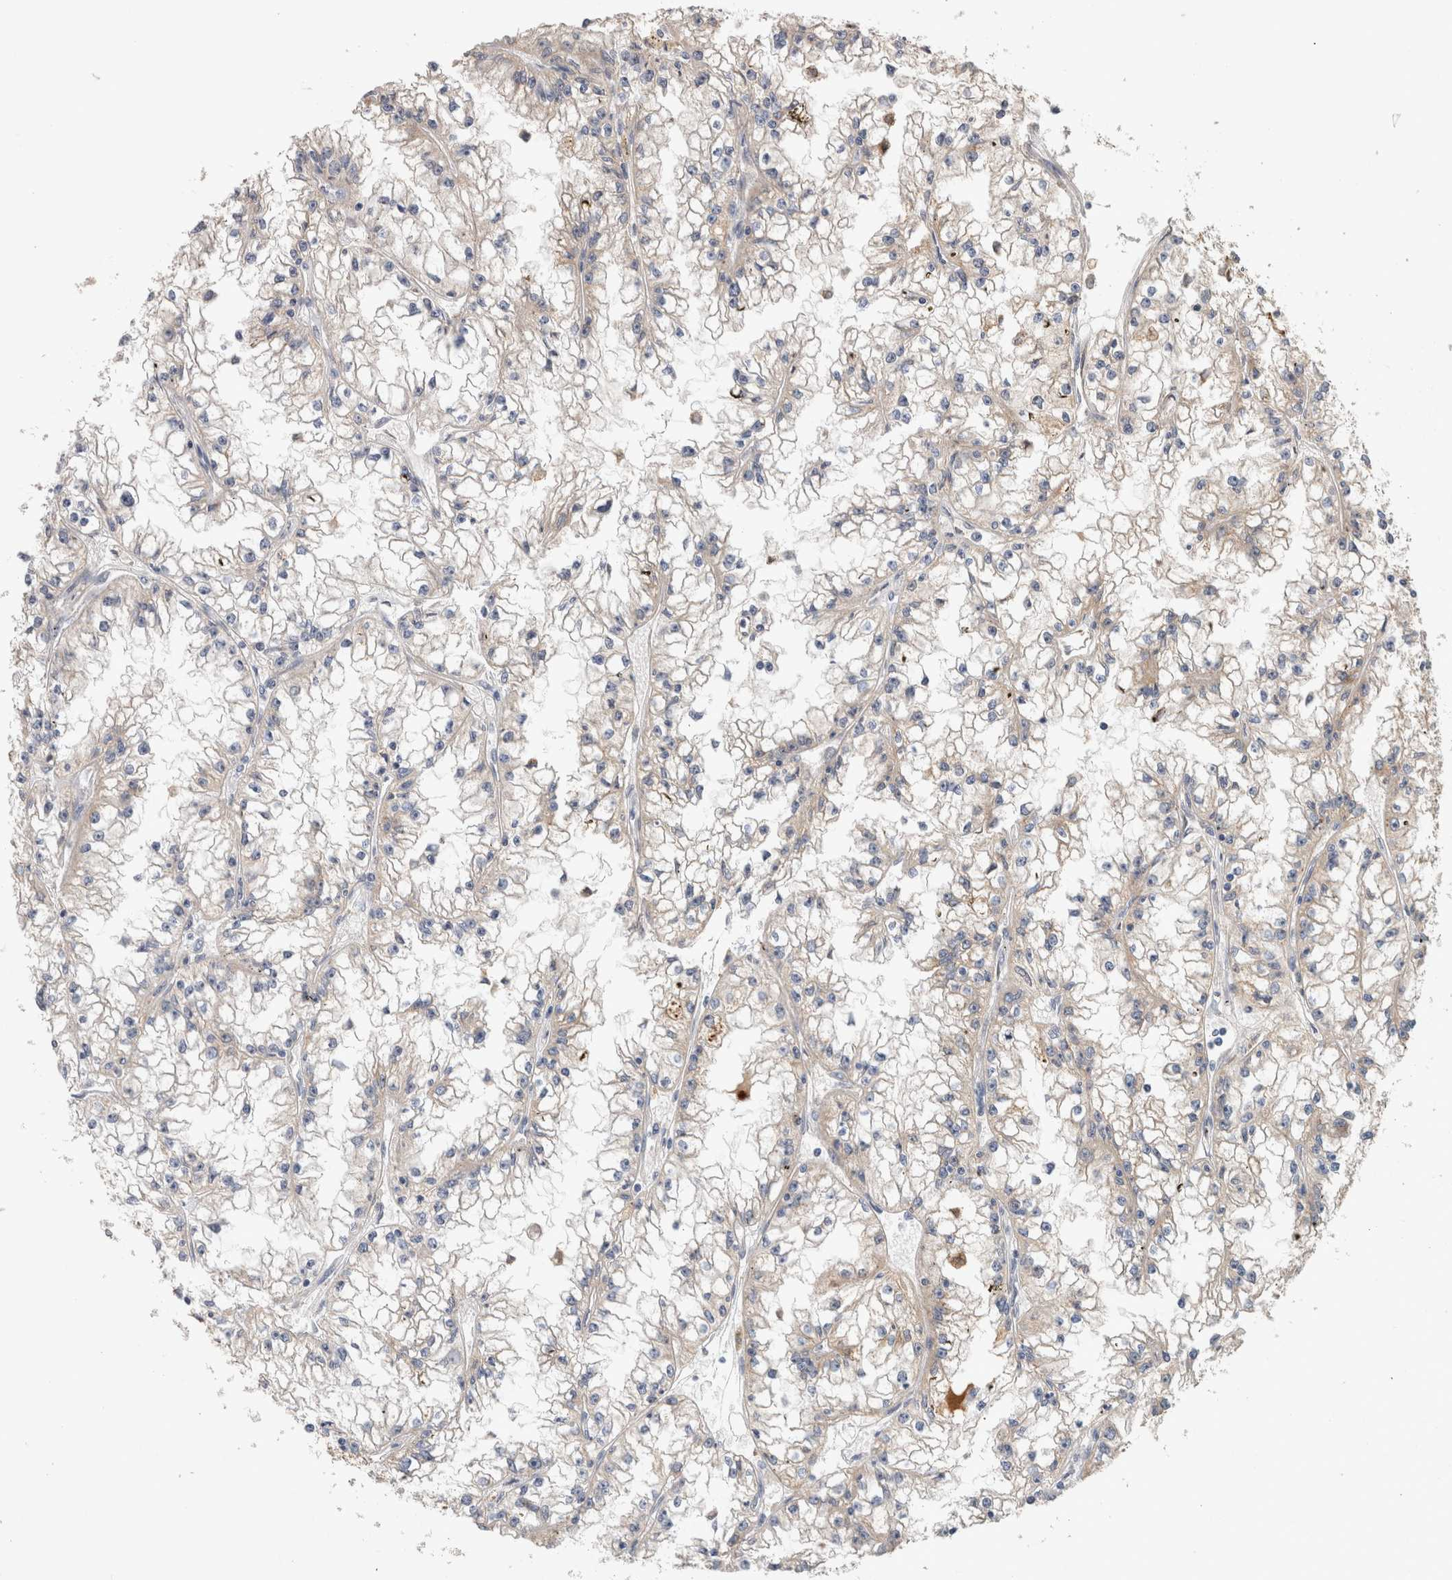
{"staining": {"intensity": "weak", "quantity": "<25%", "location": "cytoplasmic/membranous"}, "tissue": "renal cancer", "cell_type": "Tumor cells", "image_type": "cancer", "snomed": [{"axis": "morphology", "description": "Adenocarcinoma, NOS"}, {"axis": "topography", "description": "Kidney"}], "caption": "Renal cancer stained for a protein using IHC displays no positivity tumor cells.", "gene": "IARS2", "patient": {"sex": "male", "age": 56}}